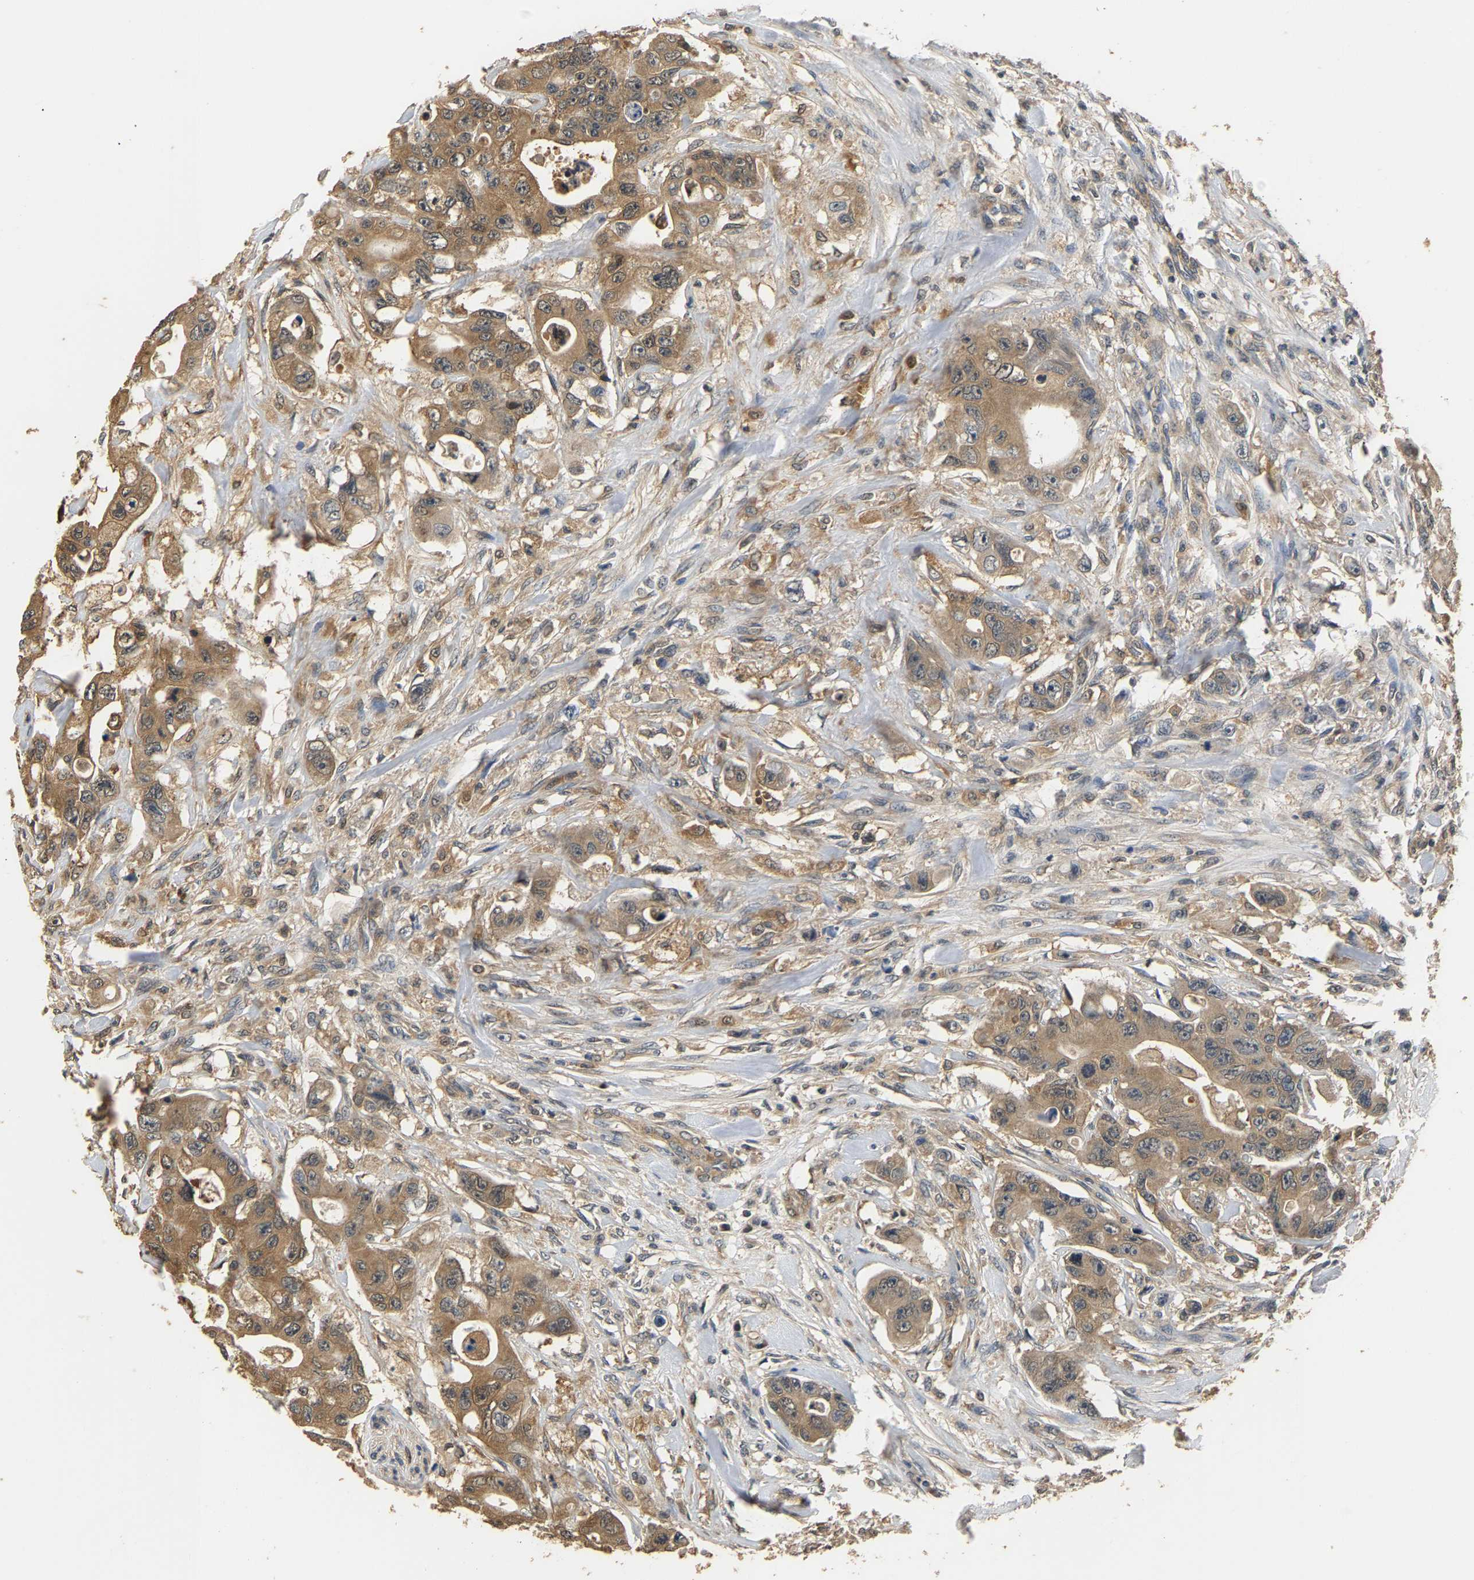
{"staining": {"intensity": "moderate", "quantity": ">75%", "location": "cytoplasmic/membranous"}, "tissue": "colorectal cancer", "cell_type": "Tumor cells", "image_type": "cancer", "snomed": [{"axis": "morphology", "description": "Adenocarcinoma, NOS"}, {"axis": "topography", "description": "Colon"}], "caption": "Immunohistochemistry (IHC) histopathology image of human colorectal cancer (adenocarcinoma) stained for a protein (brown), which displays medium levels of moderate cytoplasmic/membranous expression in about >75% of tumor cells.", "gene": "GPI", "patient": {"sex": "female", "age": 46}}